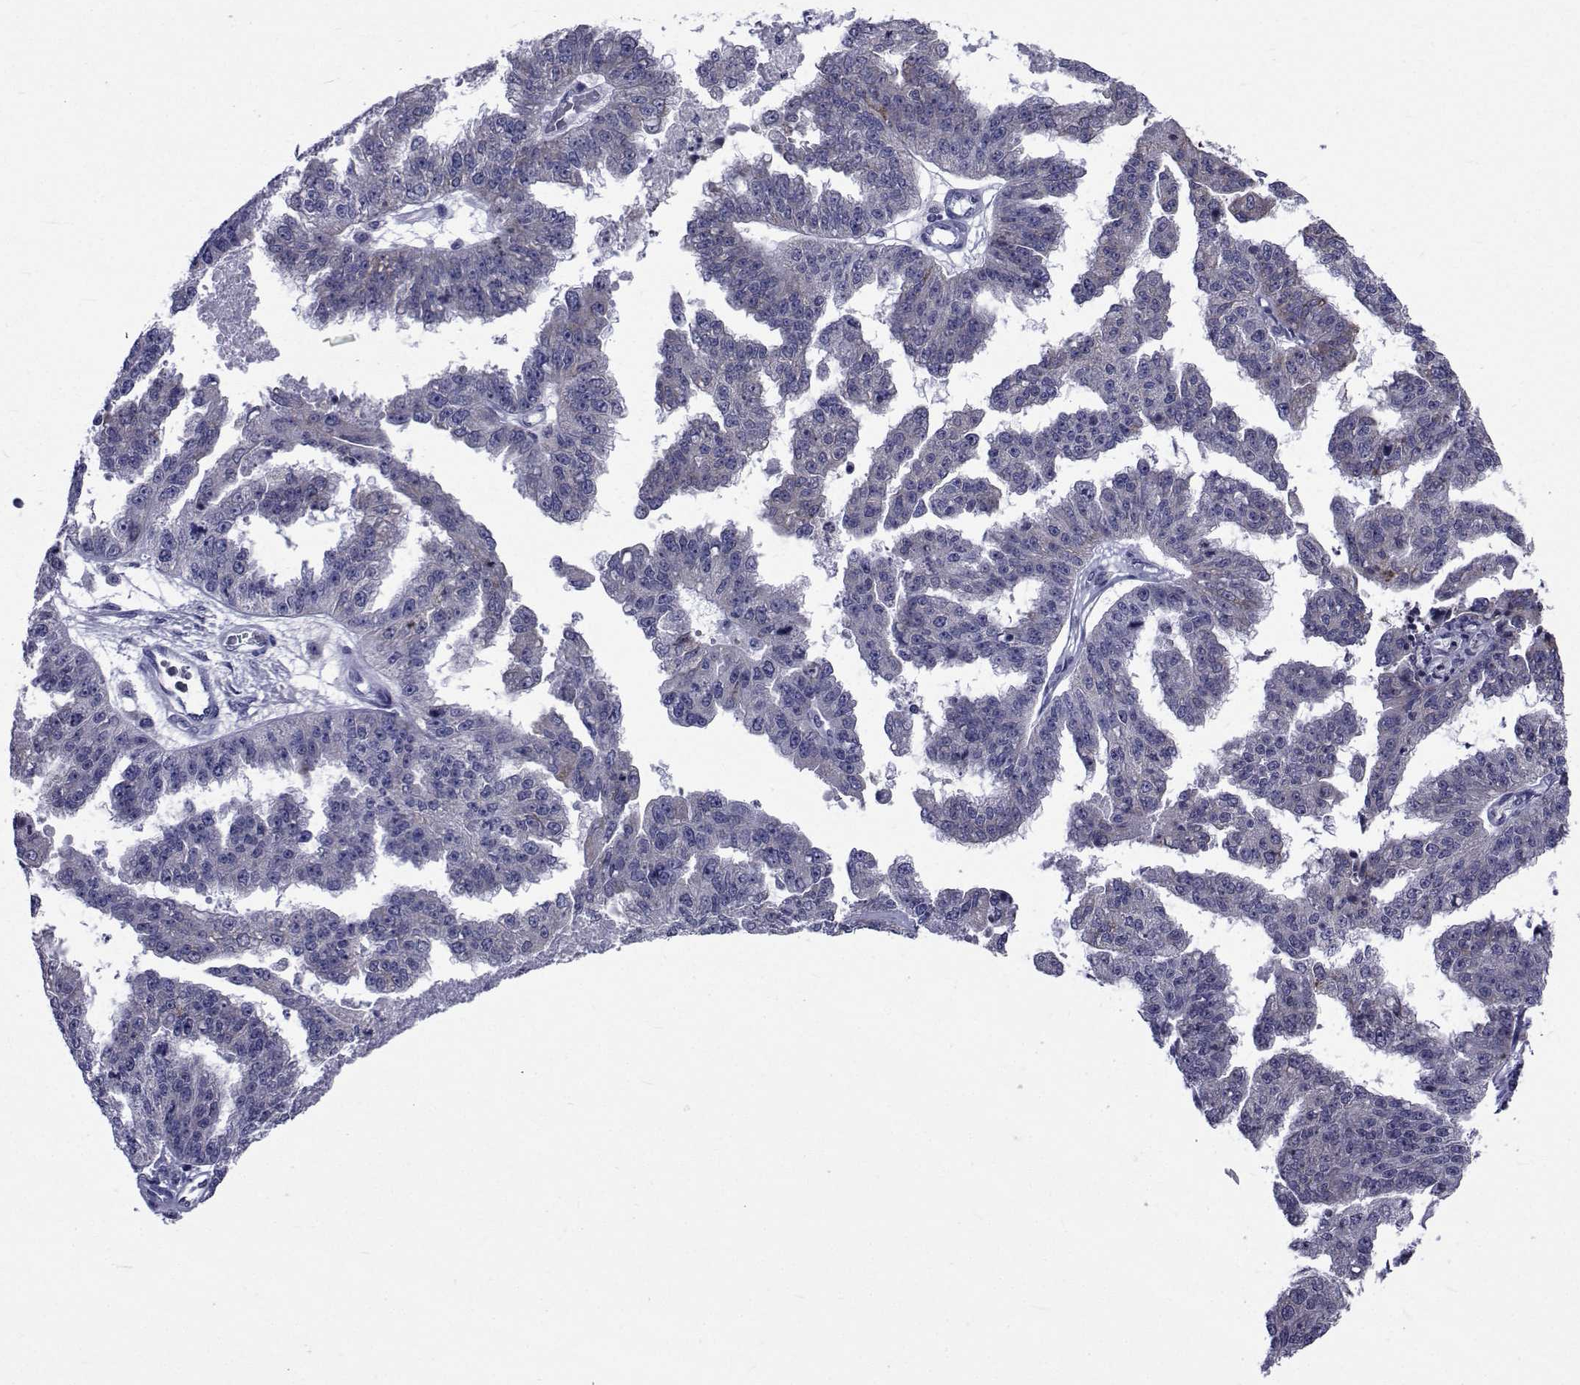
{"staining": {"intensity": "weak", "quantity": "<25%", "location": "cytoplasmic/membranous"}, "tissue": "ovarian cancer", "cell_type": "Tumor cells", "image_type": "cancer", "snomed": [{"axis": "morphology", "description": "Cystadenocarcinoma, serous, NOS"}, {"axis": "topography", "description": "Ovary"}], "caption": "DAB (3,3'-diaminobenzidine) immunohistochemical staining of human ovarian cancer shows no significant staining in tumor cells.", "gene": "ROPN1", "patient": {"sex": "female", "age": 58}}